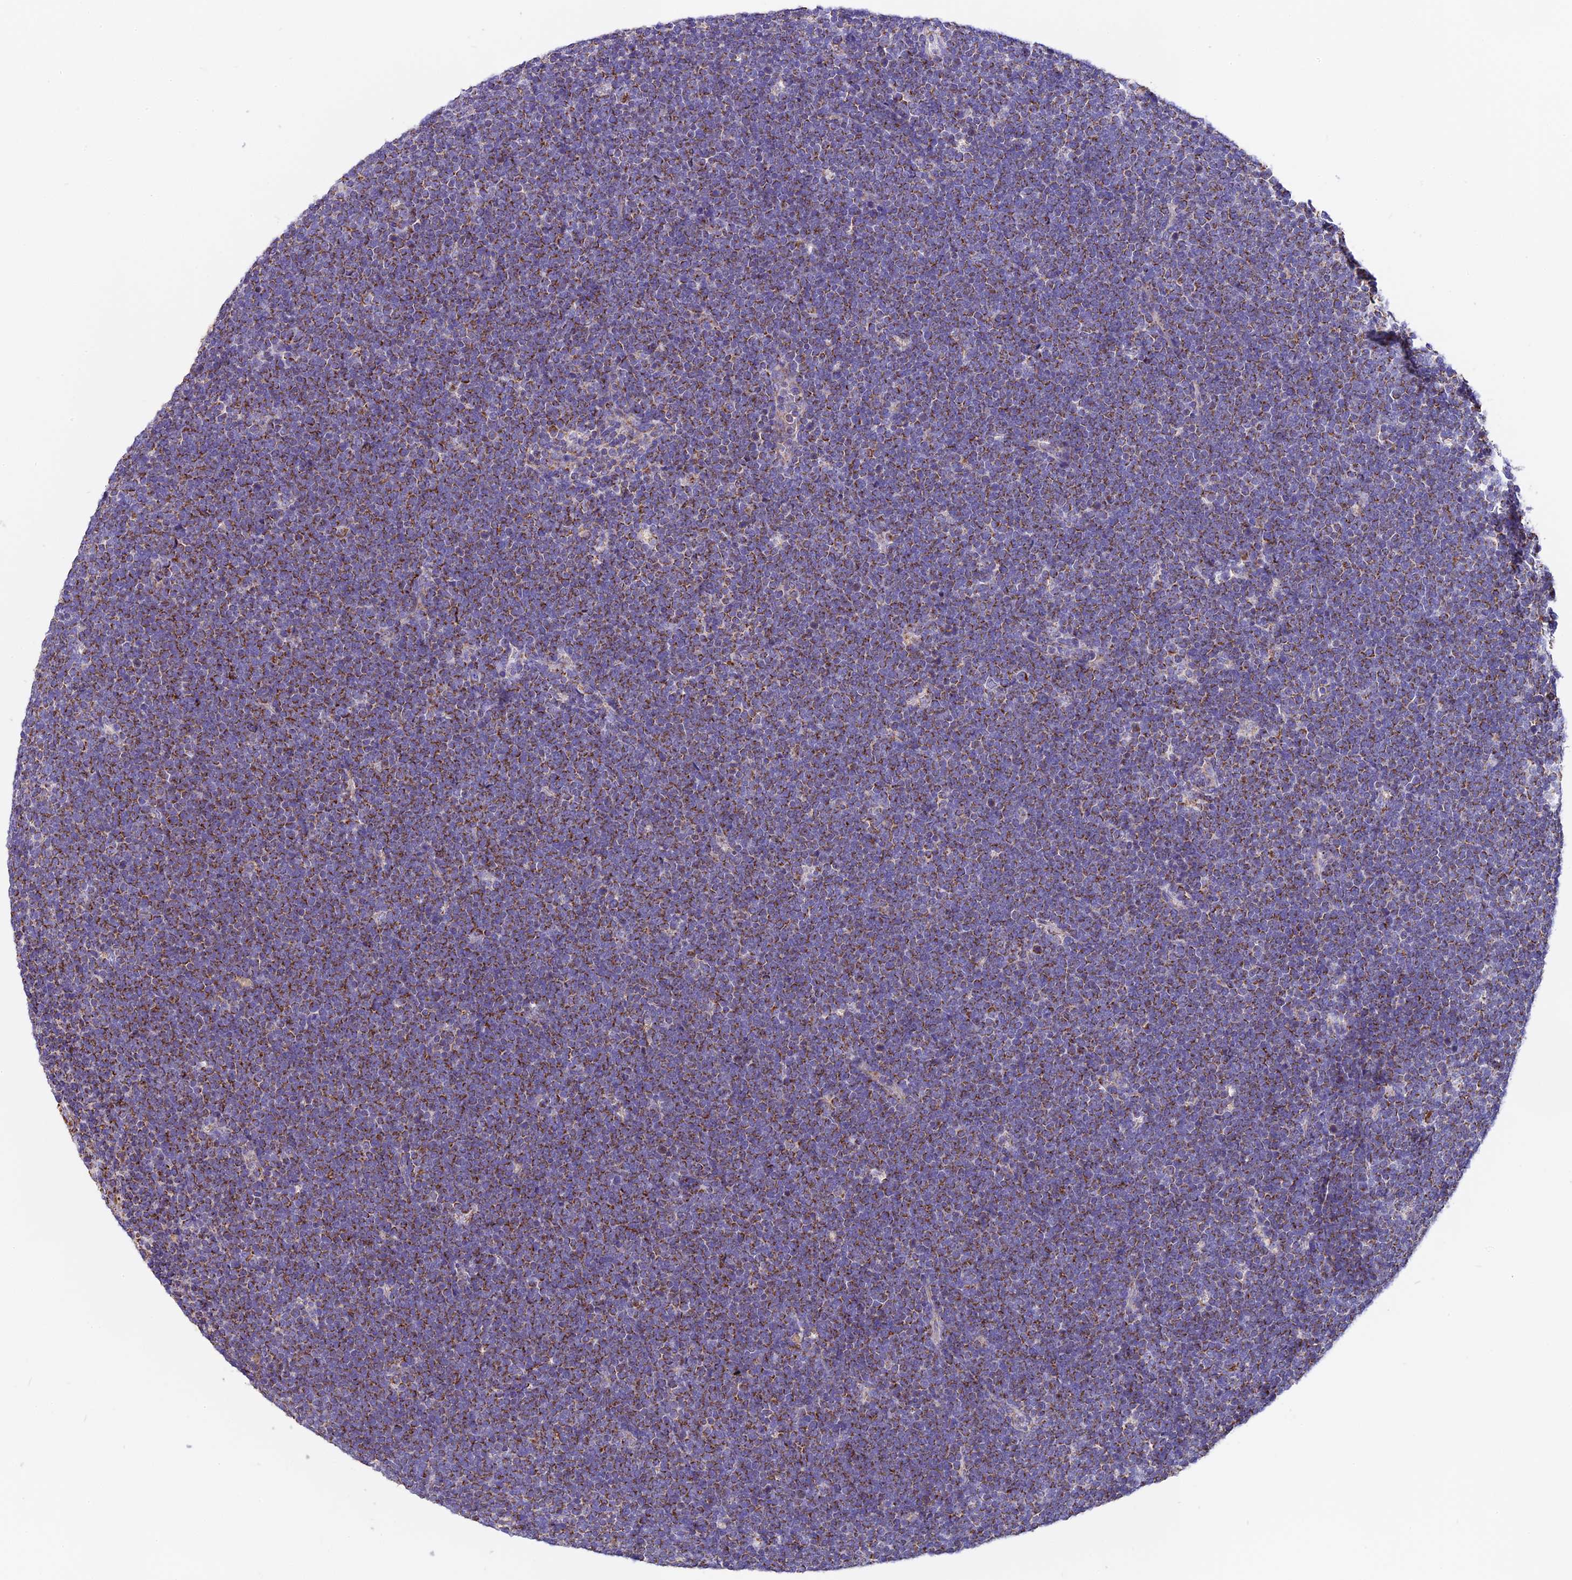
{"staining": {"intensity": "moderate", "quantity": ">75%", "location": "cytoplasmic/membranous"}, "tissue": "lymphoma", "cell_type": "Tumor cells", "image_type": "cancer", "snomed": [{"axis": "morphology", "description": "Malignant lymphoma, non-Hodgkin's type, High grade"}, {"axis": "topography", "description": "Lymph node"}], "caption": "Lymphoma stained with immunohistochemistry shows moderate cytoplasmic/membranous positivity in approximately >75% of tumor cells. The staining is performed using DAB (3,3'-diaminobenzidine) brown chromogen to label protein expression. The nuclei are counter-stained blue using hematoxylin.", "gene": "MGME1", "patient": {"sex": "male", "age": 13}}